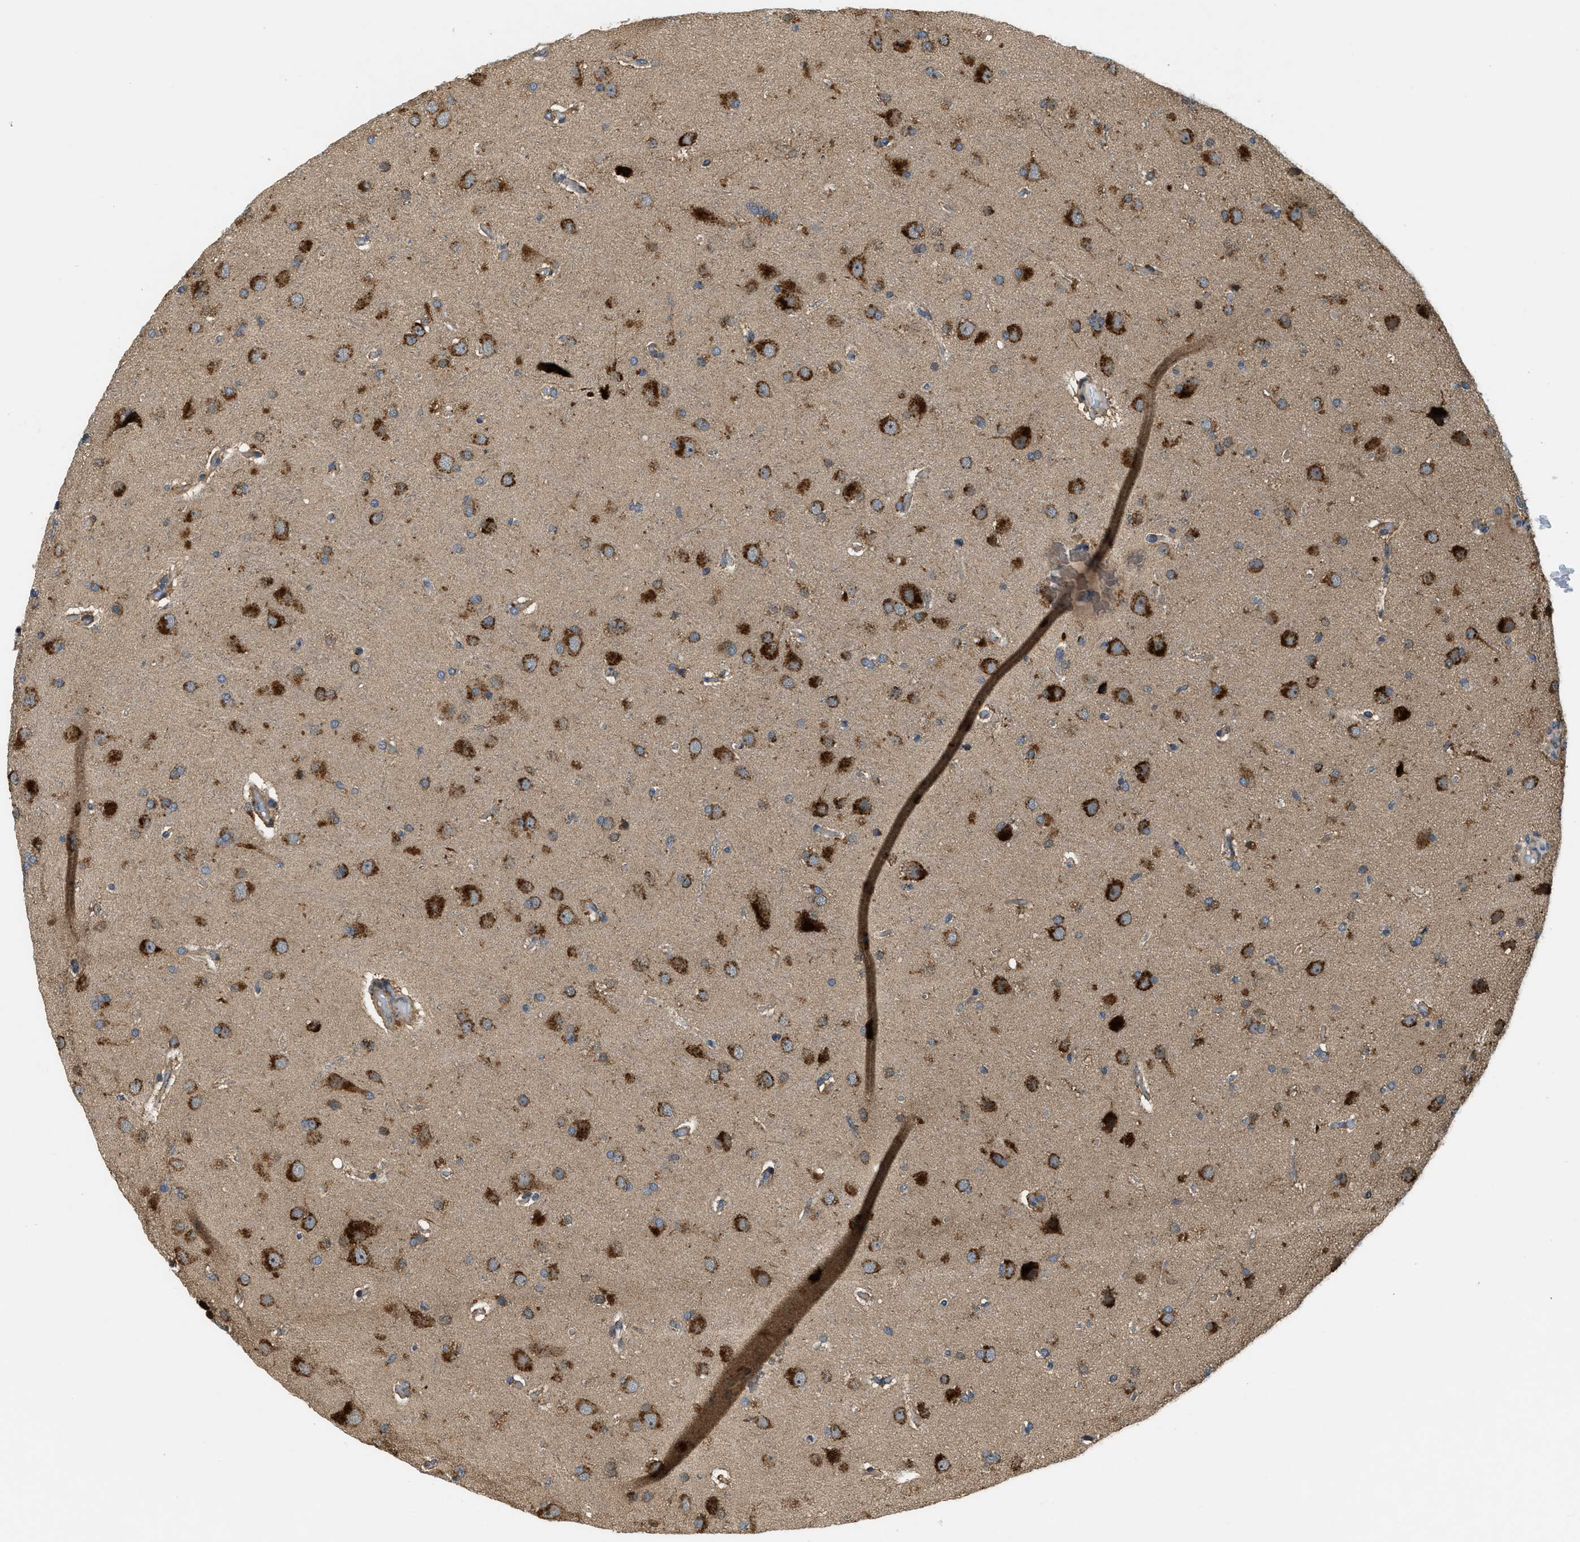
{"staining": {"intensity": "moderate", "quantity": ">75%", "location": "cytoplasmic/membranous"}, "tissue": "glioma", "cell_type": "Tumor cells", "image_type": "cancer", "snomed": [{"axis": "morphology", "description": "Glioma, malignant, High grade"}, {"axis": "topography", "description": "Brain"}], "caption": "Malignant glioma (high-grade) stained with DAB IHC displays medium levels of moderate cytoplasmic/membranous positivity in approximately >75% of tumor cells.", "gene": "STARD3NL", "patient": {"sex": "female", "age": 58}}